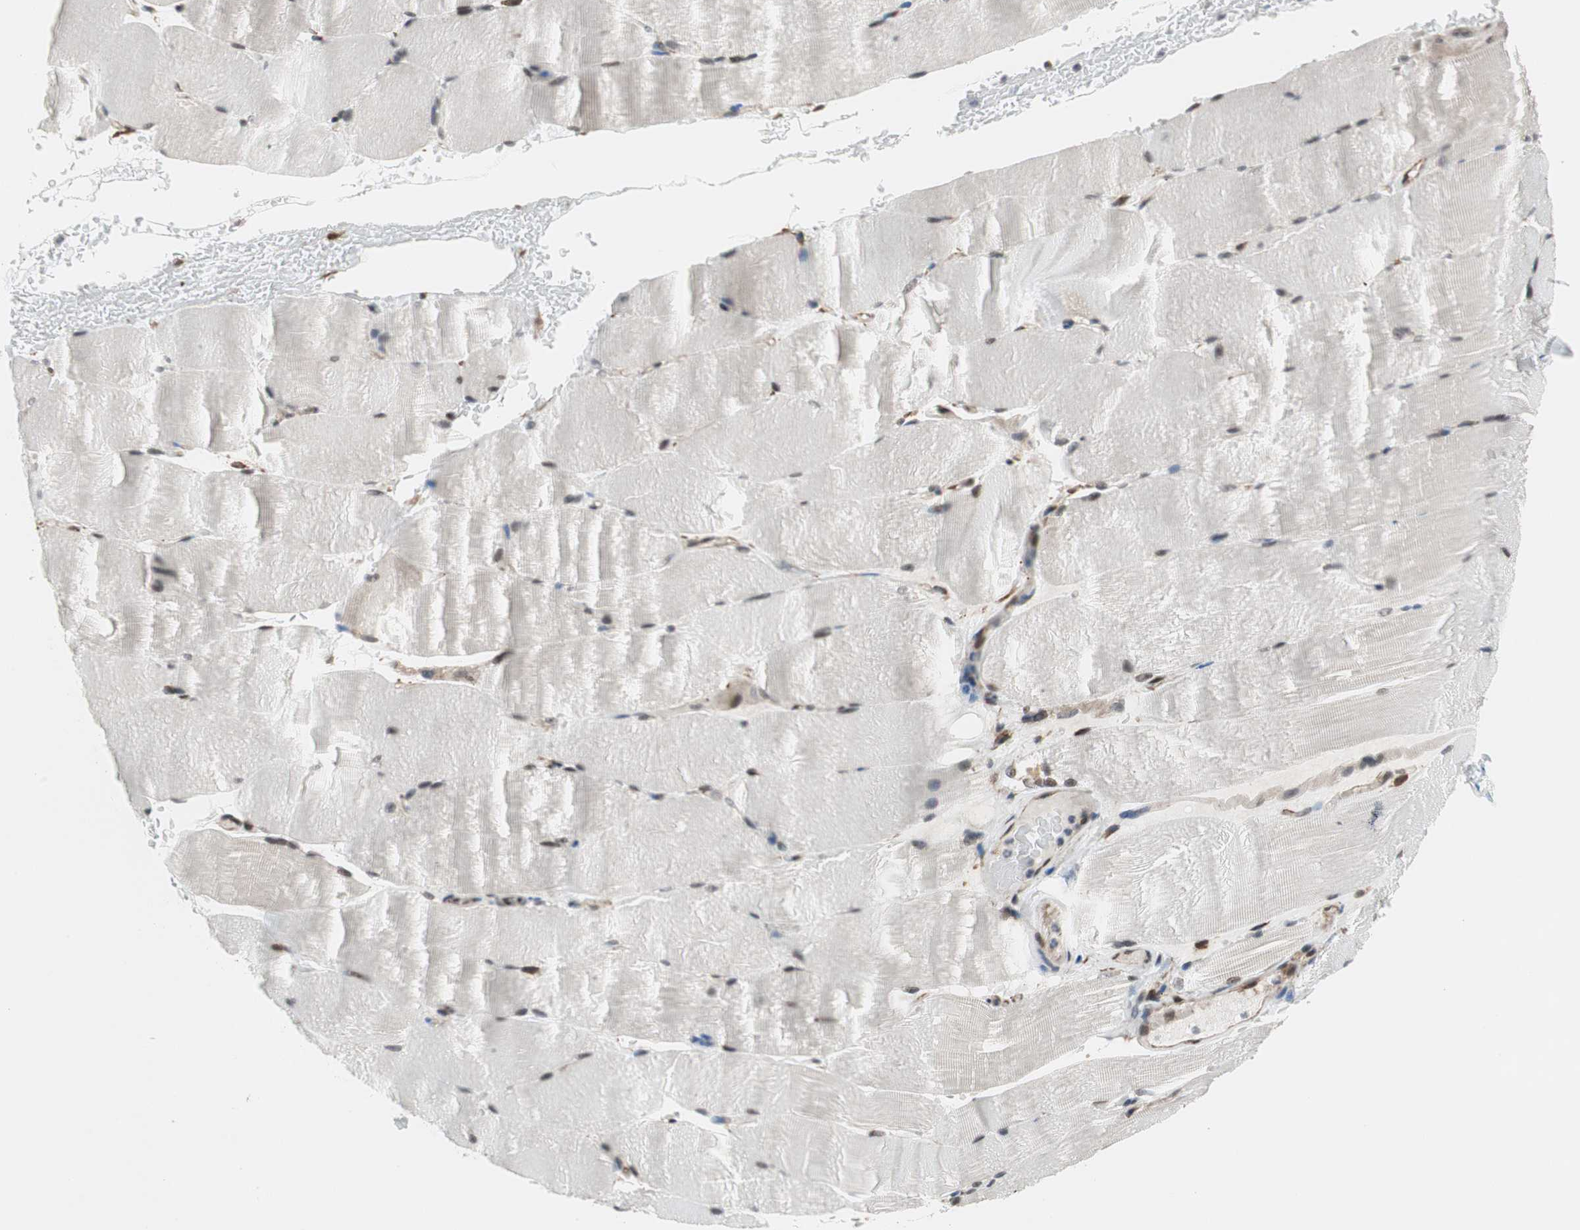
{"staining": {"intensity": "weak", "quantity": "<25%", "location": "nuclear"}, "tissue": "skeletal muscle", "cell_type": "Myocytes", "image_type": "normal", "snomed": [{"axis": "morphology", "description": "Normal tissue, NOS"}, {"axis": "topography", "description": "Skeletal muscle"}, {"axis": "topography", "description": "Parathyroid gland"}], "caption": "This is an IHC image of benign skeletal muscle. There is no staining in myocytes.", "gene": "ZNF512B", "patient": {"sex": "female", "age": 37}}